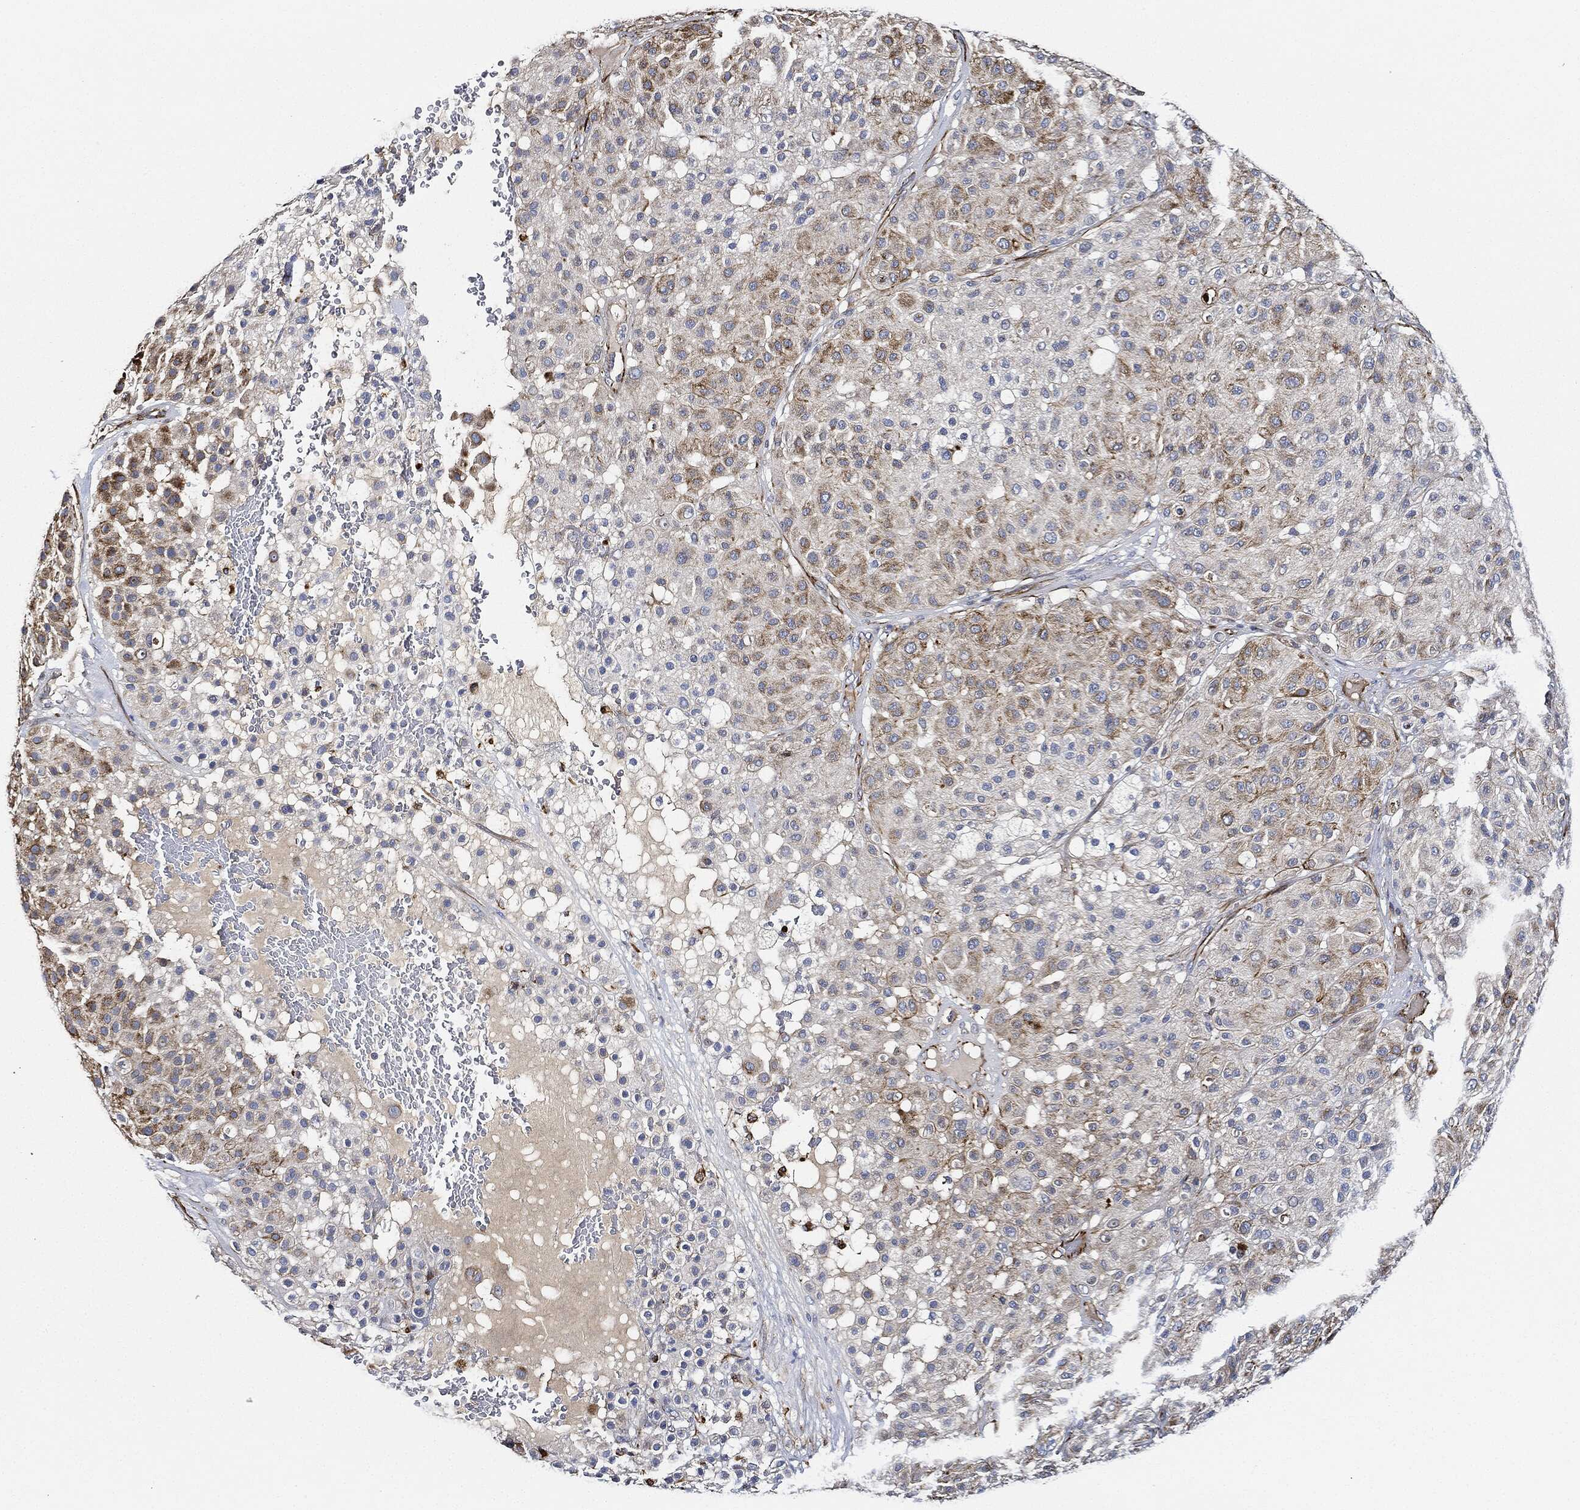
{"staining": {"intensity": "moderate", "quantity": "25%-75%", "location": "cytoplasmic/membranous"}, "tissue": "melanoma", "cell_type": "Tumor cells", "image_type": "cancer", "snomed": [{"axis": "morphology", "description": "Malignant melanoma, Metastatic site"}, {"axis": "topography", "description": "Smooth muscle"}], "caption": "A brown stain shows moderate cytoplasmic/membranous positivity of a protein in human melanoma tumor cells.", "gene": "THSD1", "patient": {"sex": "male", "age": 41}}